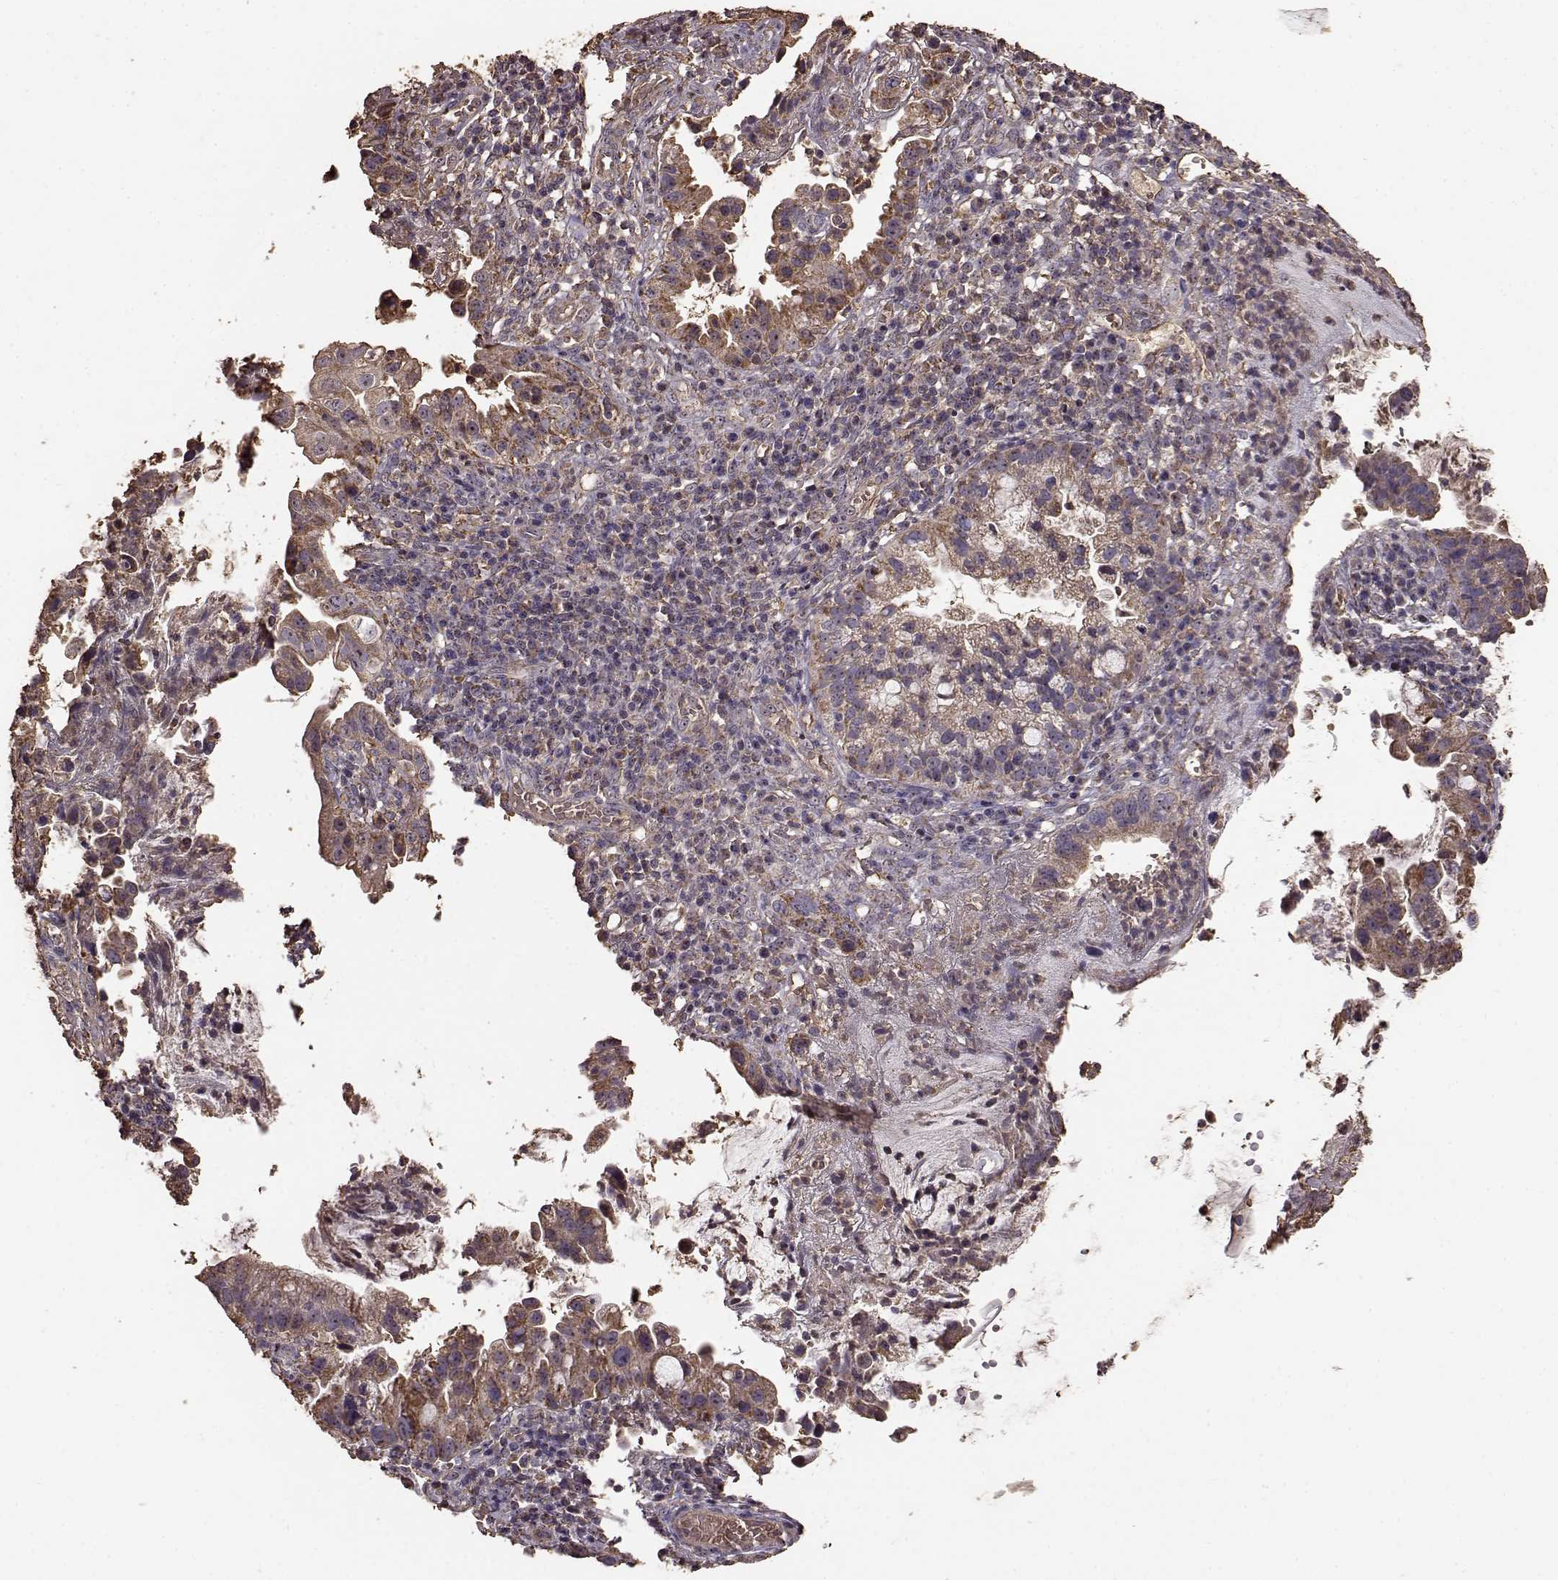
{"staining": {"intensity": "moderate", "quantity": ">75%", "location": "cytoplasmic/membranous"}, "tissue": "cervical cancer", "cell_type": "Tumor cells", "image_type": "cancer", "snomed": [{"axis": "morphology", "description": "Adenocarcinoma, NOS"}, {"axis": "topography", "description": "Cervix"}], "caption": "Immunohistochemistry histopathology image of human cervical adenocarcinoma stained for a protein (brown), which reveals medium levels of moderate cytoplasmic/membranous positivity in about >75% of tumor cells.", "gene": "PTGES2", "patient": {"sex": "female", "age": 34}}